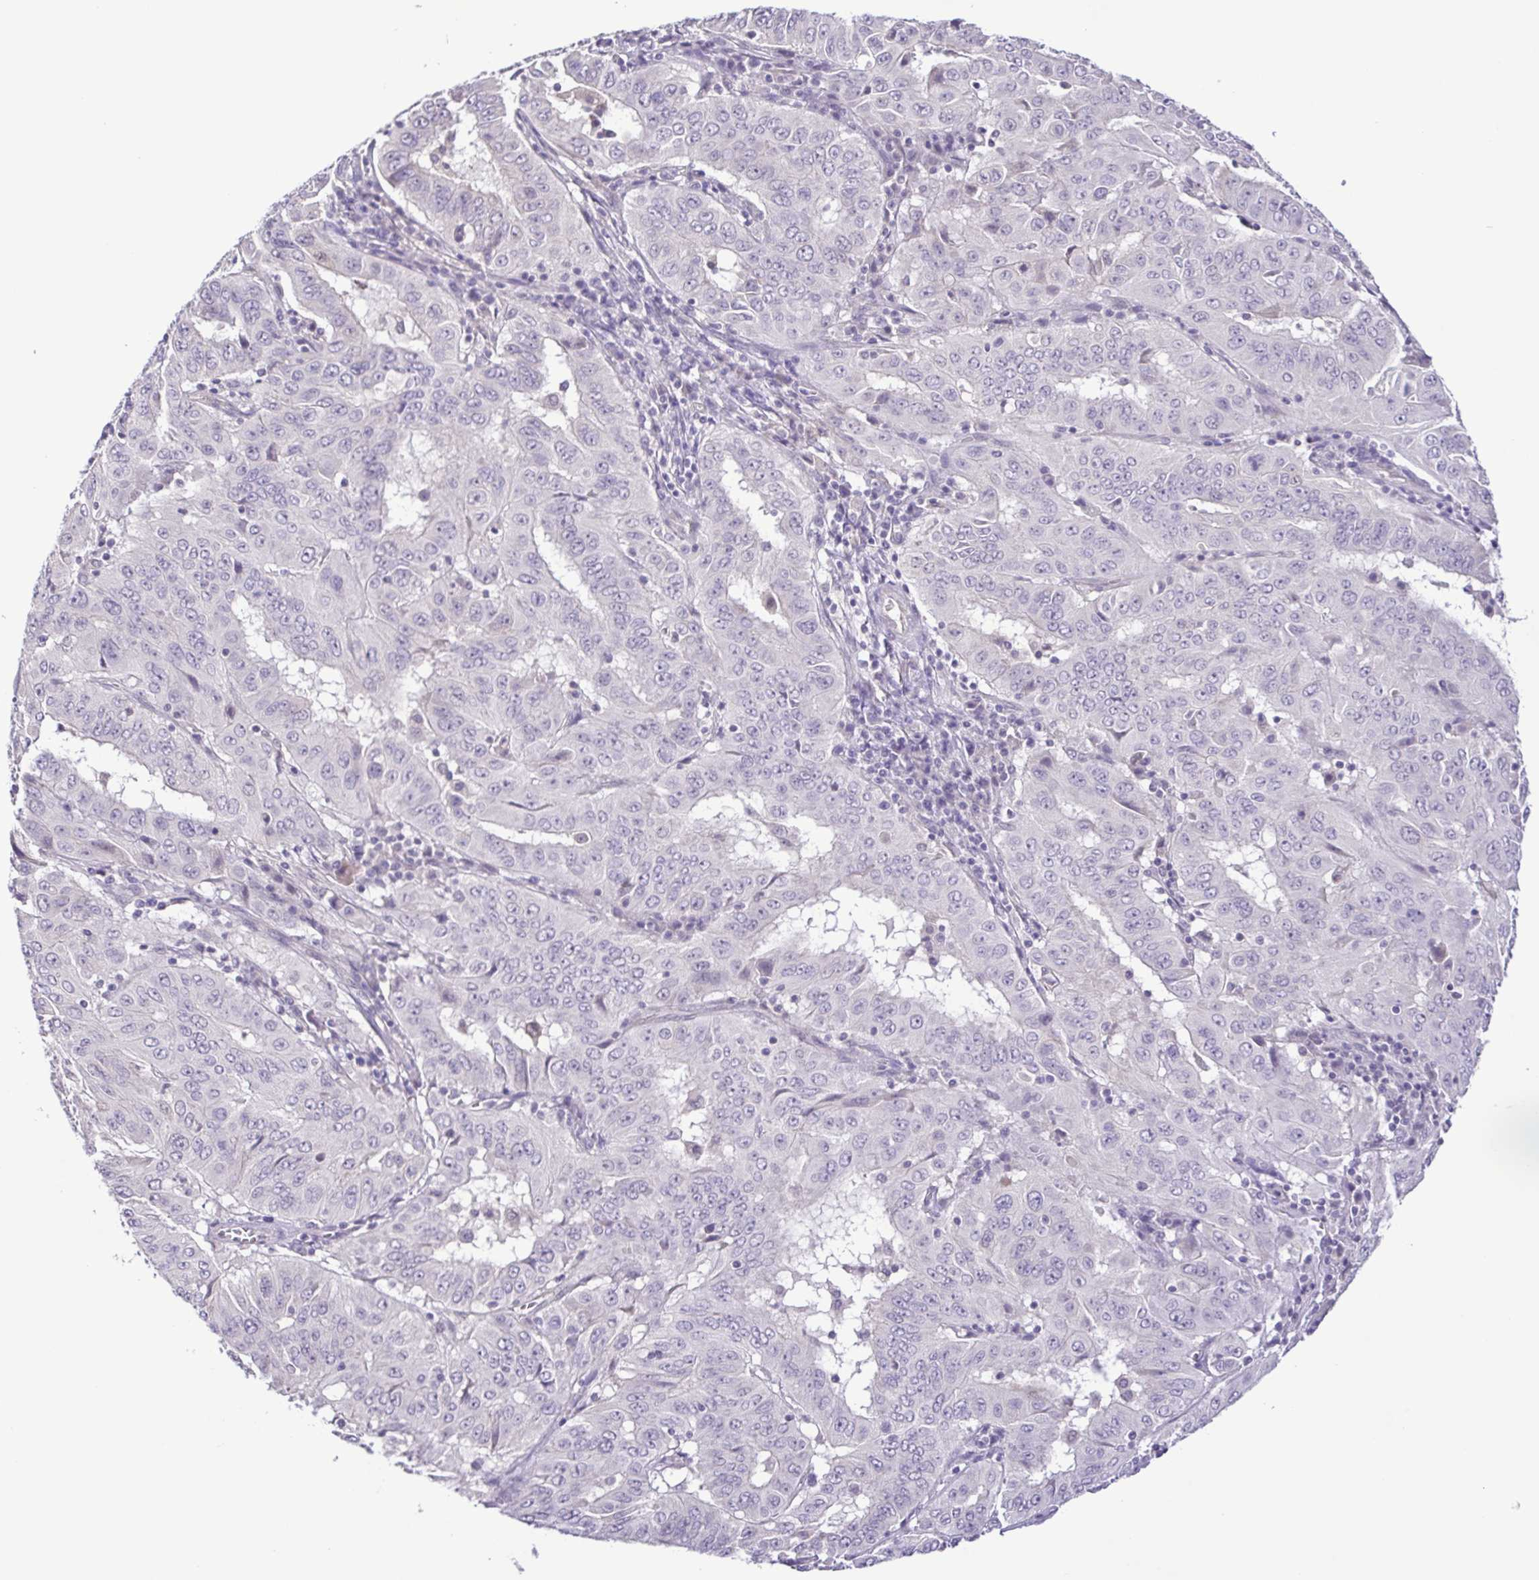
{"staining": {"intensity": "negative", "quantity": "none", "location": "none"}, "tissue": "pancreatic cancer", "cell_type": "Tumor cells", "image_type": "cancer", "snomed": [{"axis": "morphology", "description": "Adenocarcinoma, NOS"}, {"axis": "topography", "description": "Pancreas"}], "caption": "DAB immunohistochemical staining of human pancreatic cancer (adenocarcinoma) reveals no significant staining in tumor cells.", "gene": "IL1RN", "patient": {"sex": "male", "age": 63}}